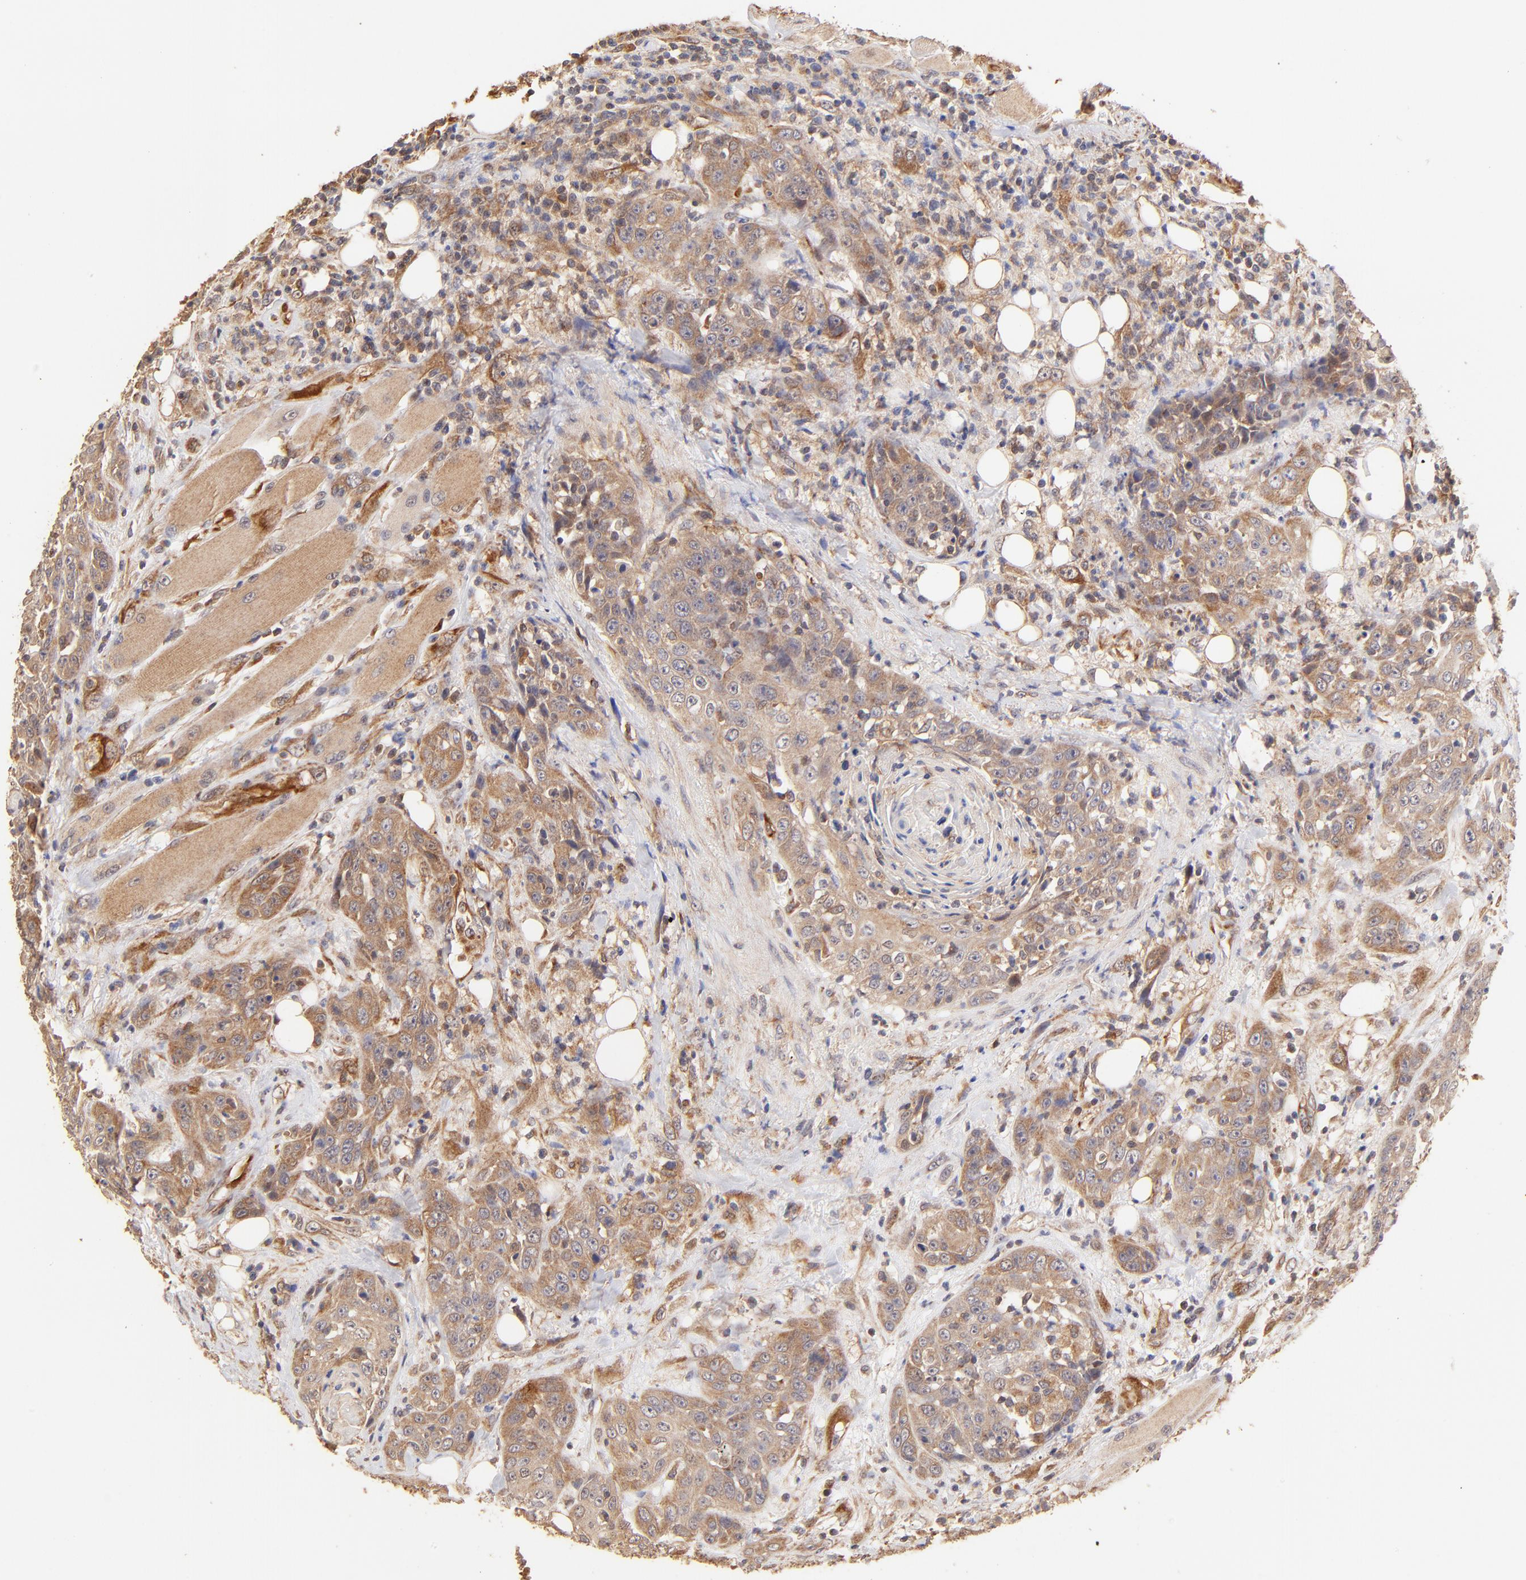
{"staining": {"intensity": "weak", "quantity": ">75%", "location": "cytoplasmic/membranous"}, "tissue": "head and neck cancer", "cell_type": "Tumor cells", "image_type": "cancer", "snomed": [{"axis": "morphology", "description": "Squamous cell carcinoma, NOS"}, {"axis": "topography", "description": "Head-Neck"}], "caption": "Protein analysis of squamous cell carcinoma (head and neck) tissue exhibits weak cytoplasmic/membranous staining in approximately >75% of tumor cells.", "gene": "TNFAIP3", "patient": {"sex": "female", "age": 84}}